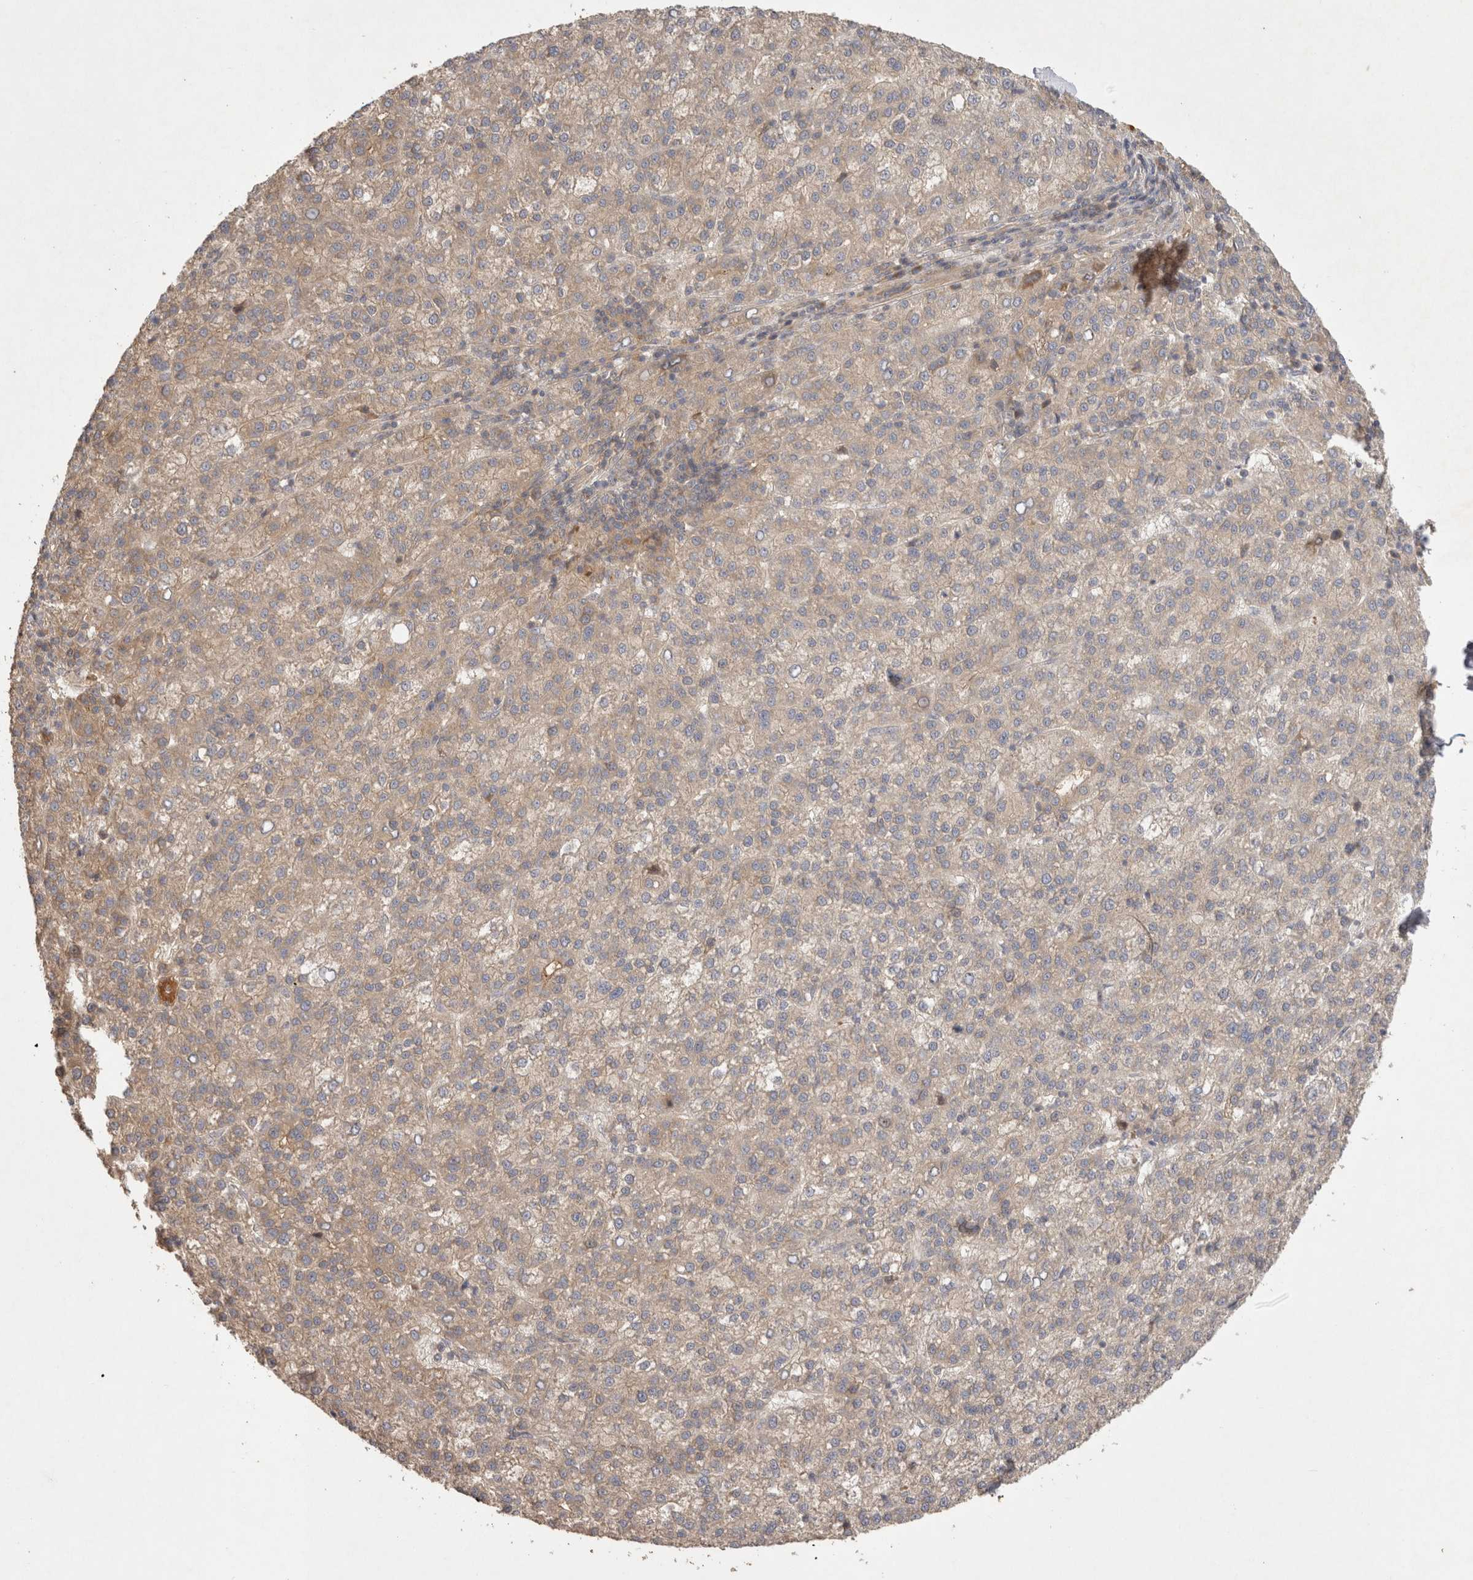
{"staining": {"intensity": "weak", "quantity": "<25%", "location": "cytoplasmic/membranous"}, "tissue": "liver cancer", "cell_type": "Tumor cells", "image_type": "cancer", "snomed": [{"axis": "morphology", "description": "Carcinoma, Hepatocellular, NOS"}, {"axis": "topography", "description": "Liver"}], "caption": "Photomicrograph shows no significant protein expression in tumor cells of liver cancer. (DAB (3,3'-diaminobenzidine) IHC, high magnification).", "gene": "PPP1R42", "patient": {"sex": "female", "age": 58}}